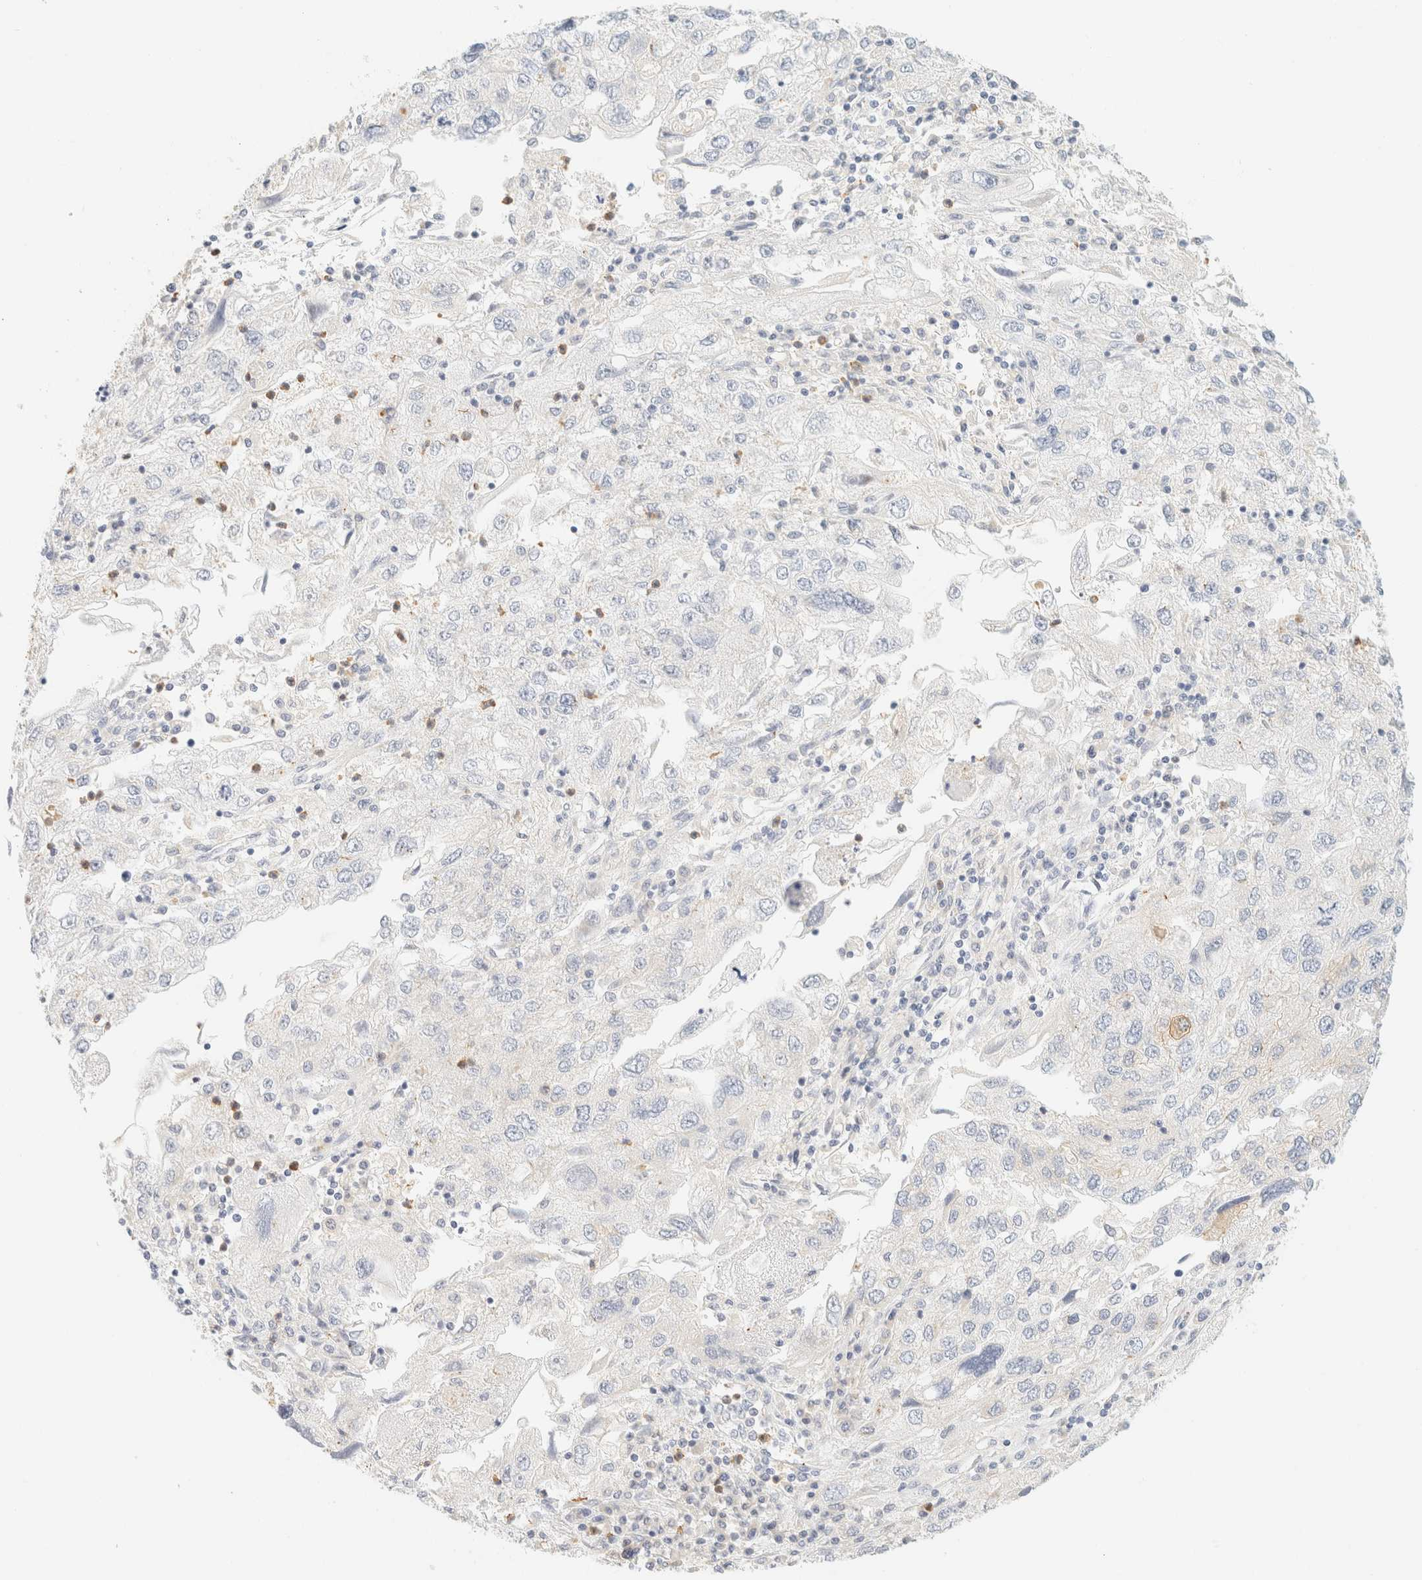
{"staining": {"intensity": "negative", "quantity": "none", "location": "none"}, "tissue": "endometrial cancer", "cell_type": "Tumor cells", "image_type": "cancer", "snomed": [{"axis": "morphology", "description": "Adenocarcinoma, NOS"}, {"axis": "topography", "description": "Endometrium"}], "caption": "DAB immunohistochemical staining of endometrial cancer (adenocarcinoma) demonstrates no significant positivity in tumor cells.", "gene": "OTOP2", "patient": {"sex": "female", "age": 49}}